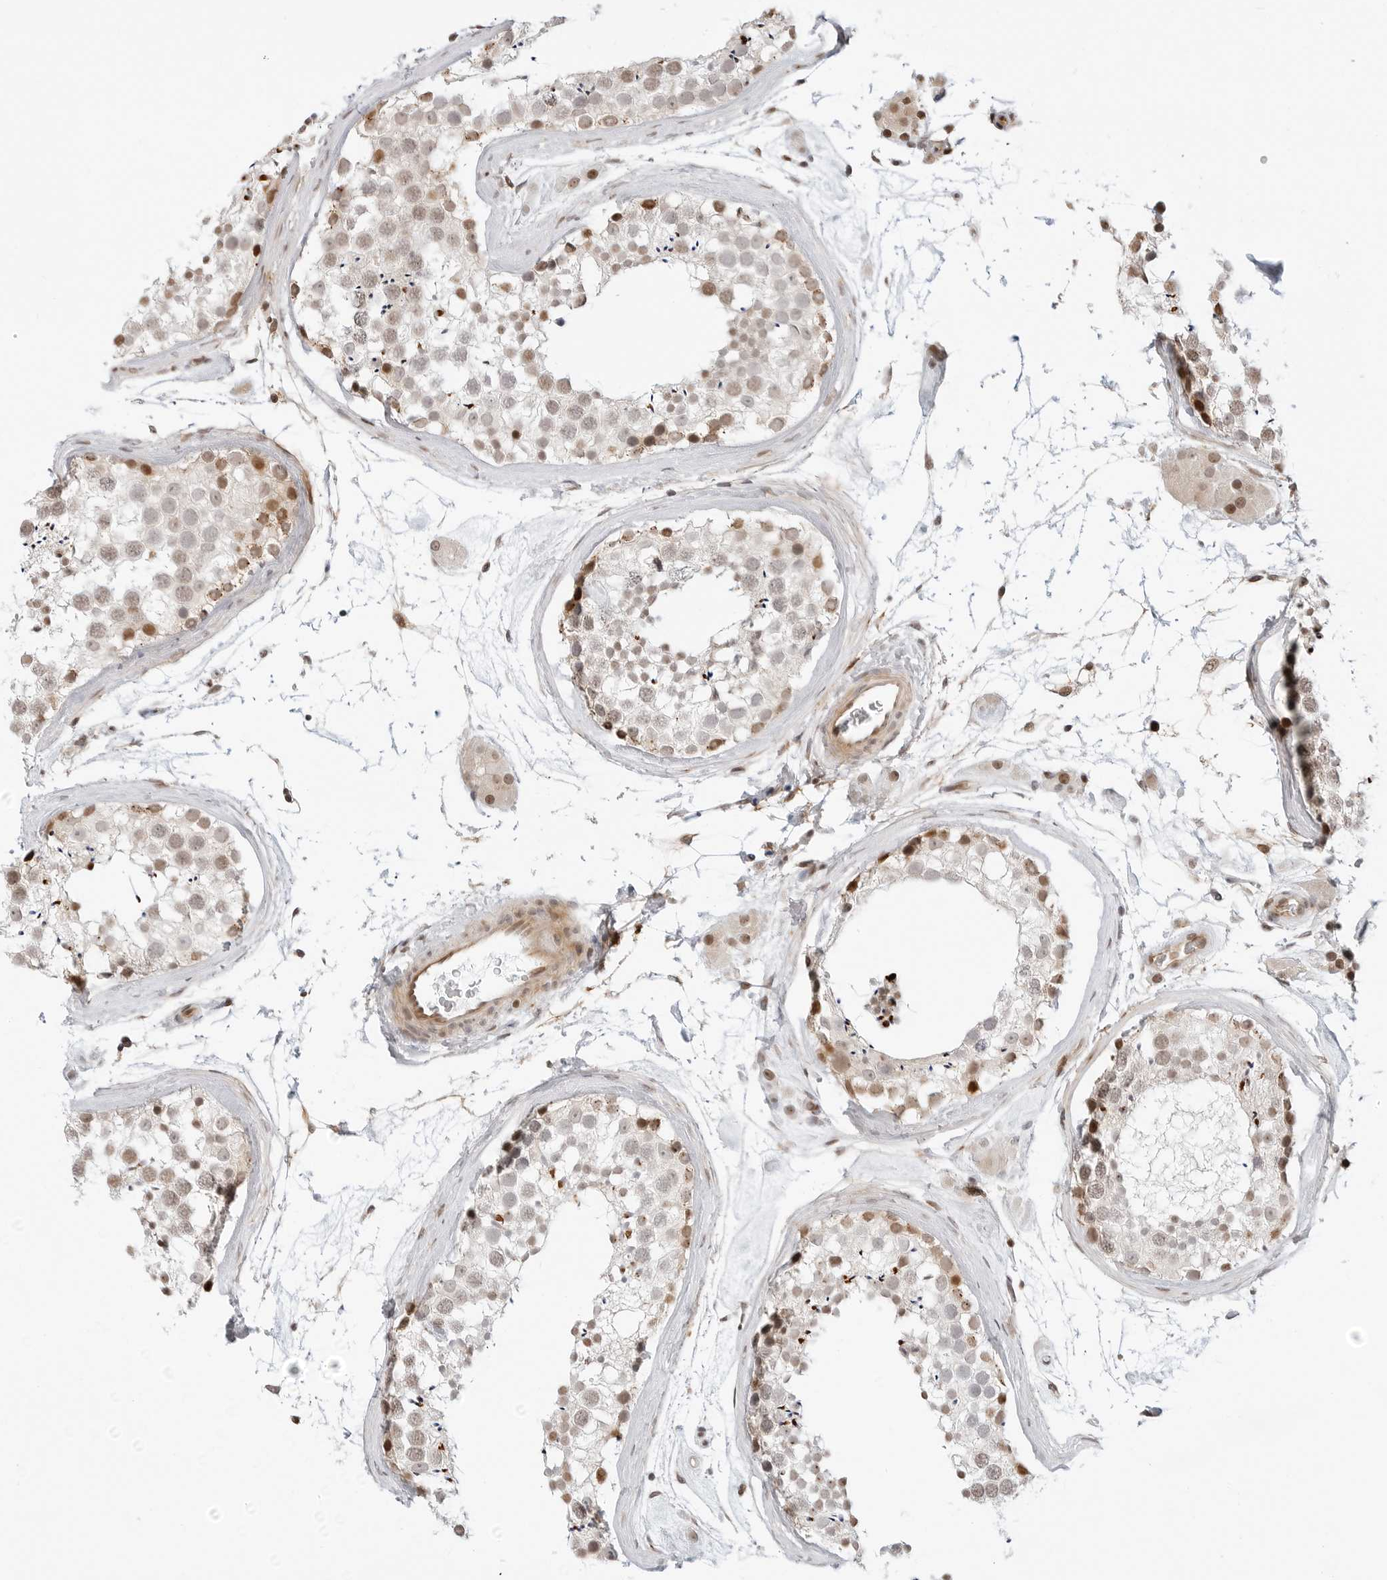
{"staining": {"intensity": "moderate", "quantity": "25%-75%", "location": "nuclear"}, "tissue": "testis", "cell_type": "Cells in seminiferous ducts", "image_type": "normal", "snomed": [{"axis": "morphology", "description": "Normal tissue, NOS"}, {"axis": "topography", "description": "Testis"}], "caption": "IHC histopathology image of benign testis: human testis stained using IHC shows medium levels of moderate protein expression localized specifically in the nuclear of cells in seminiferous ducts, appearing as a nuclear brown color.", "gene": "ZNF613", "patient": {"sex": "male", "age": 46}}